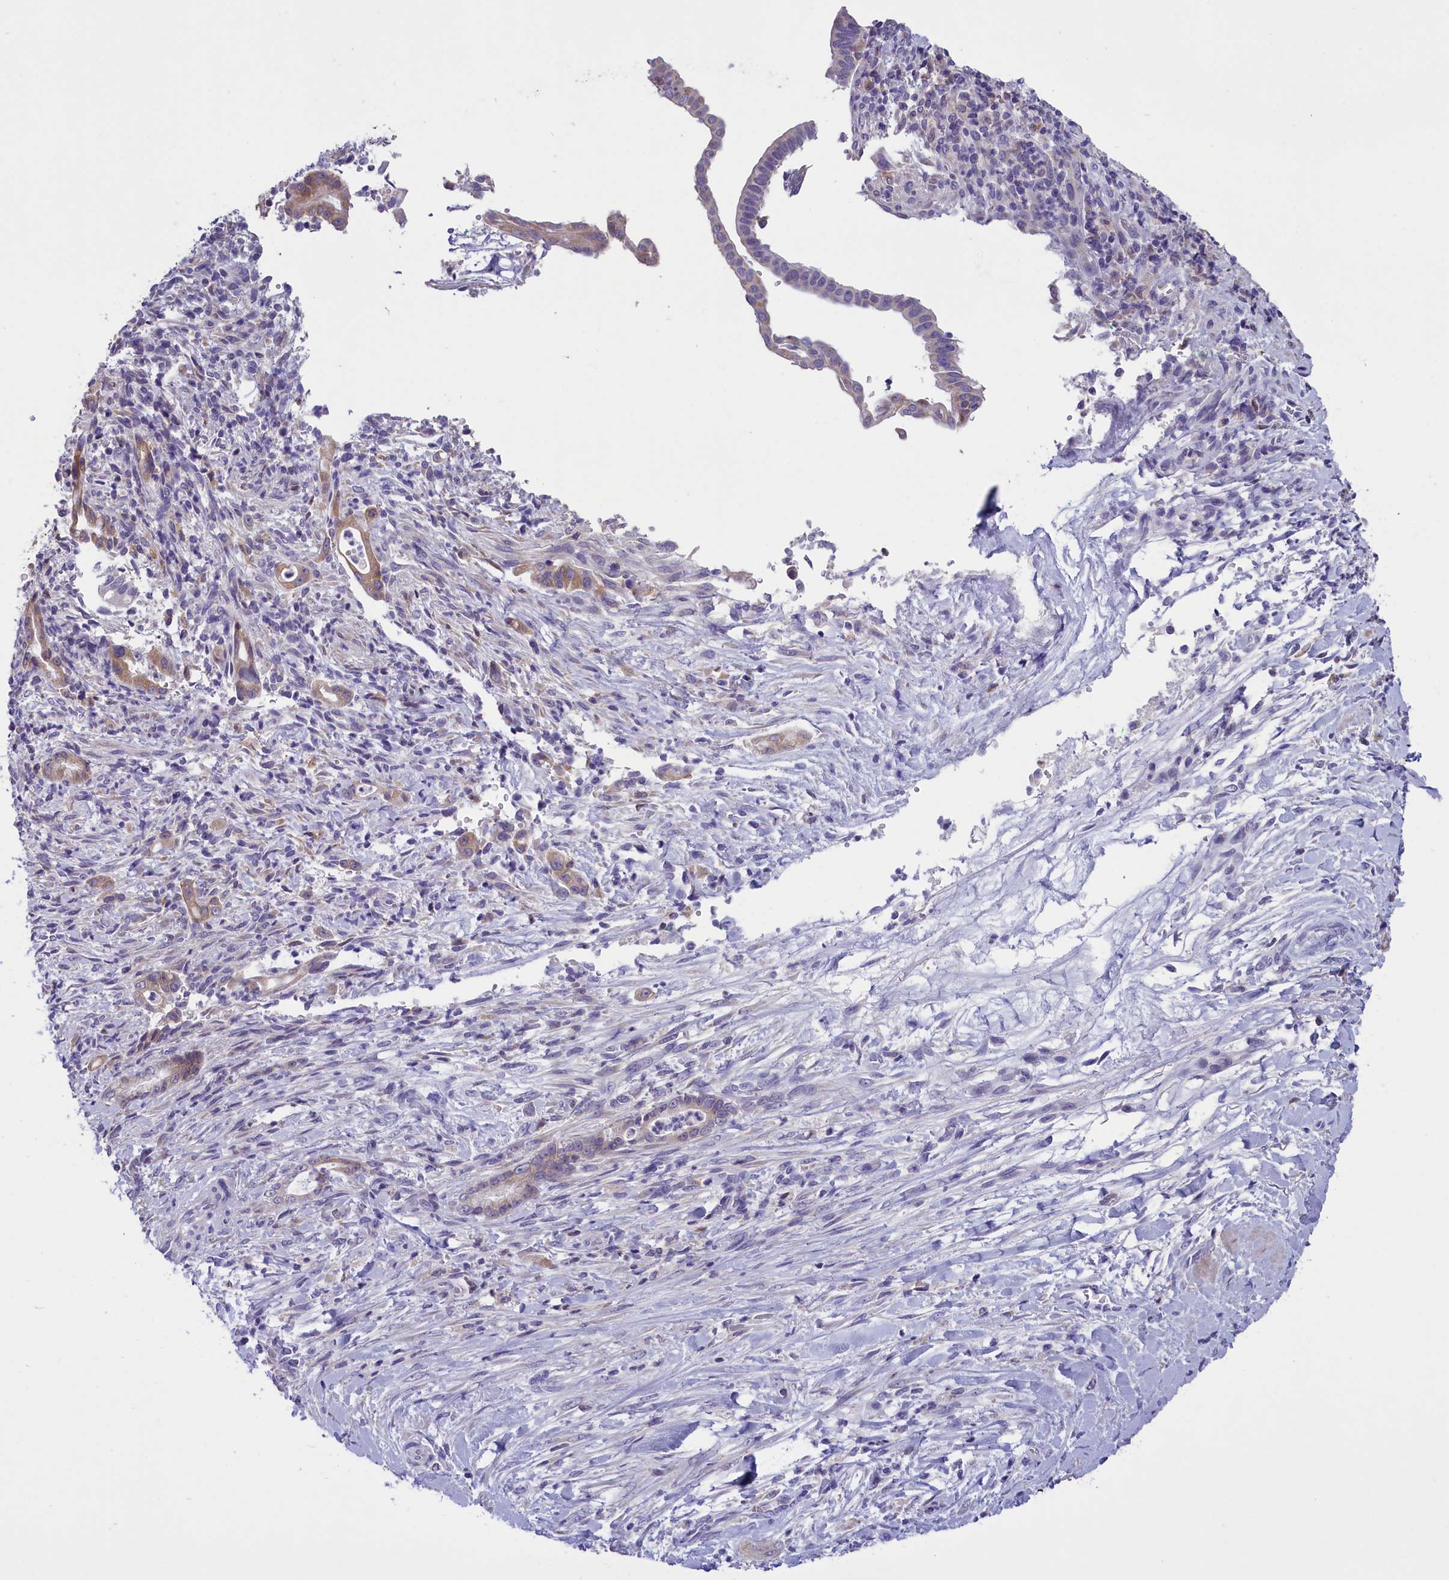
{"staining": {"intensity": "moderate", "quantity": "25%-75%", "location": "cytoplasmic/membranous"}, "tissue": "pancreatic cancer", "cell_type": "Tumor cells", "image_type": "cancer", "snomed": [{"axis": "morphology", "description": "Normal tissue, NOS"}, {"axis": "morphology", "description": "Adenocarcinoma, NOS"}, {"axis": "topography", "description": "Pancreas"}], "caption": "Protein expression analysis of human adenocarcinoma (pancreatic) reveals moderate cytoplasmic/membranous positivity in approximately 25%-75% of tumor cells.", "gene": "ENPP6", "patient": {"sex": "female", "age": 55}}